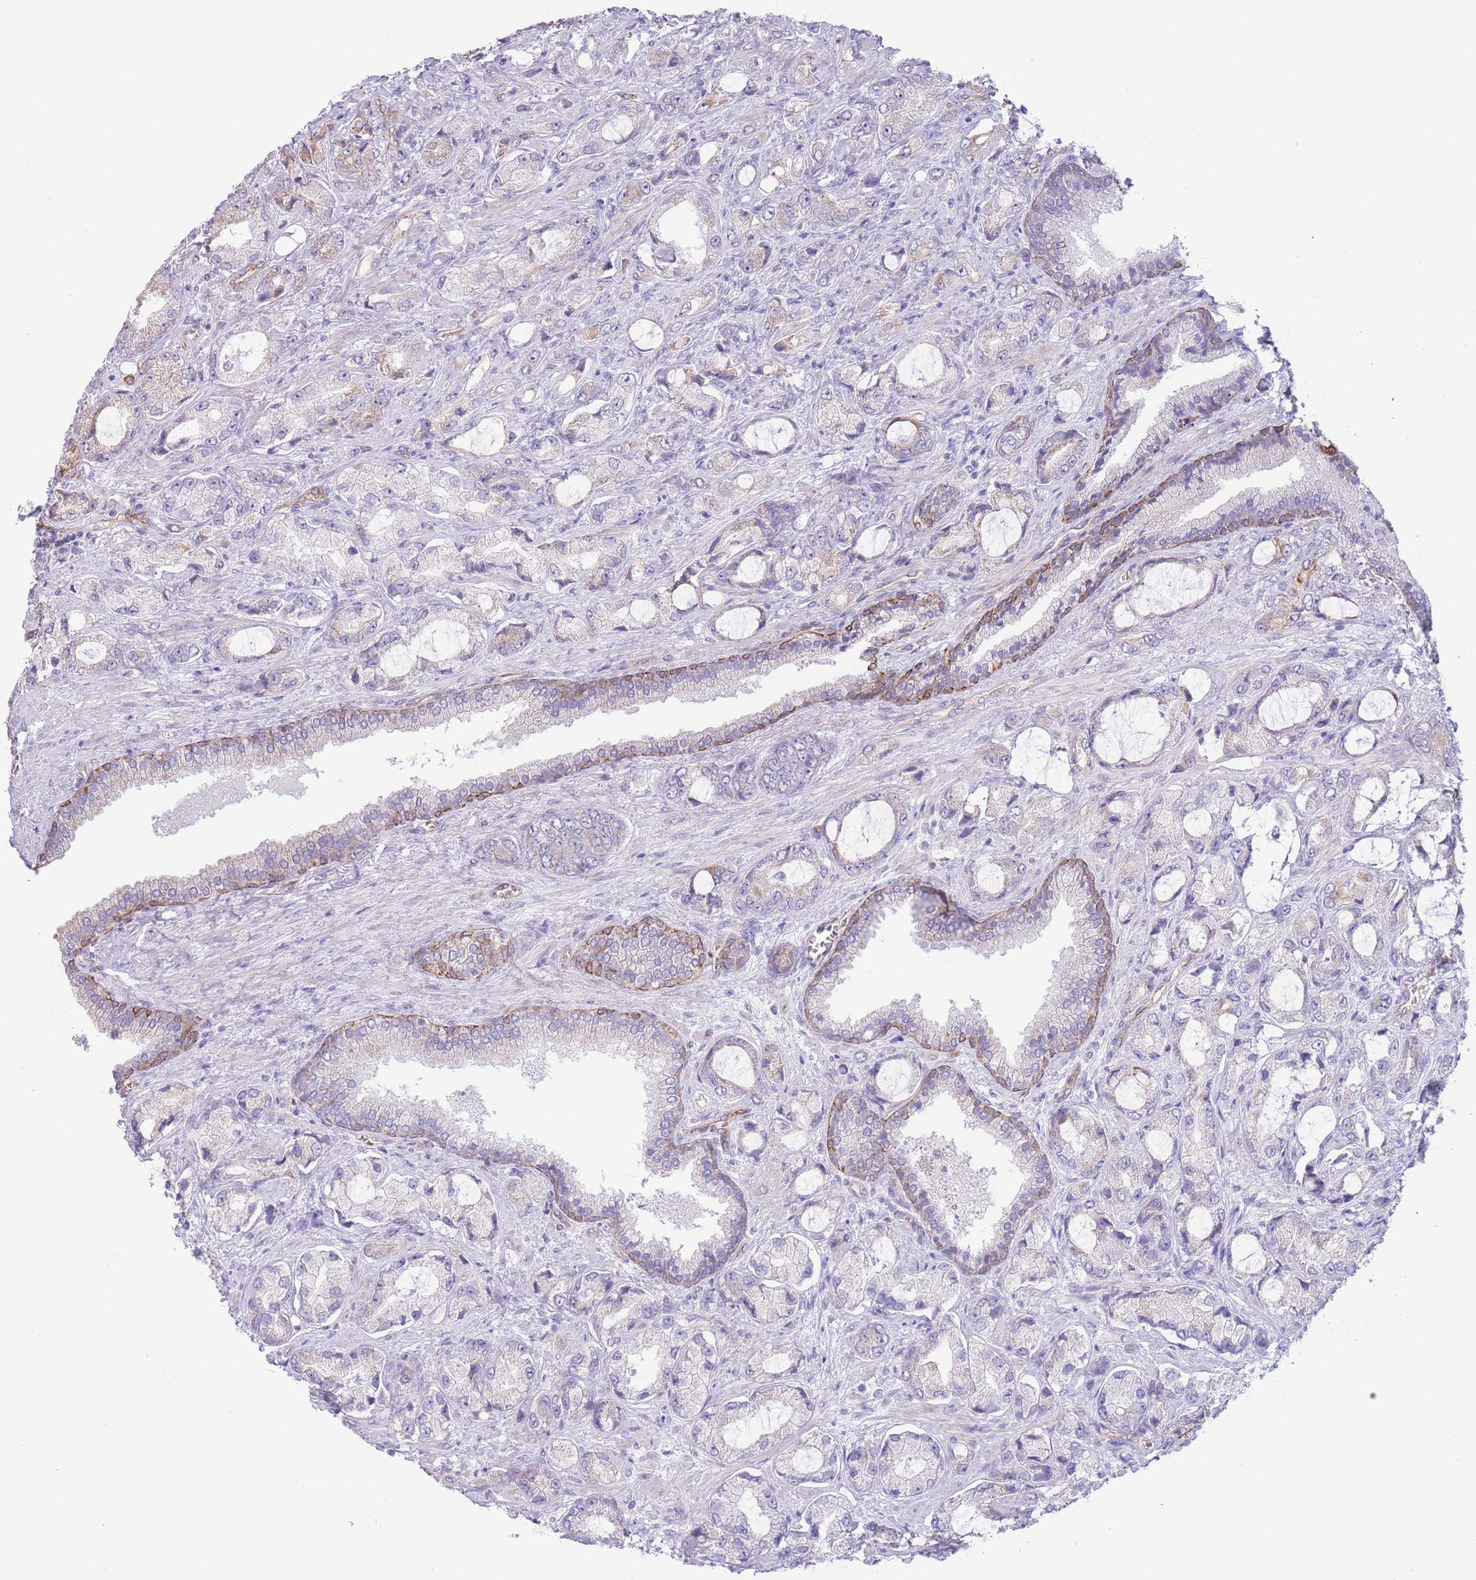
{"staining": {"intensity": "moderate", "quantity": "<25%", "location": "cytoplasmic/membranous"}, "tissue": "prostate cancer", "cell_type": "Tumor cells", "image_type": "cancer", "snomed": [{"axis": "morphology", "description": "Adenocarcinoma, High grade"}, {"axis": "topography", "description": "Prostate"}], "caption": "About <25% of tumor cells in prostate cancer demonstrate moderate cytoplasmic/membranous protein staining as visualized by brown immunohistochemical staining.", "gene": "MRPS31", "patient": {"sex": "male", "age": 68}}